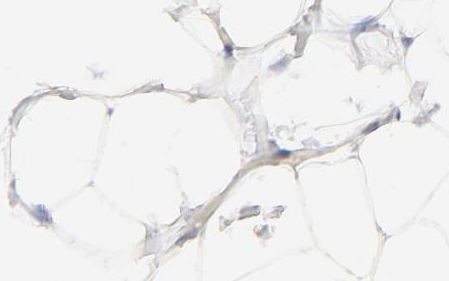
{"staining": {"intensity": "negative", "quantity": "none", "location": "none"}, "tissue": "adipose tissue", "cell_type": "Adipocytes", "image_type": "normal", "snomed": [{"axis": "morphology", "description": "Normal tissue, NOS"}, {"axis": "topography", "description": "Soft tissue"}], "caption": "This is an IHC micrograph of benign adipose tissue. There is no staining in adipocytes.", "gene": "MTERF2", "patient": {"sex": "male", "age": 26}}